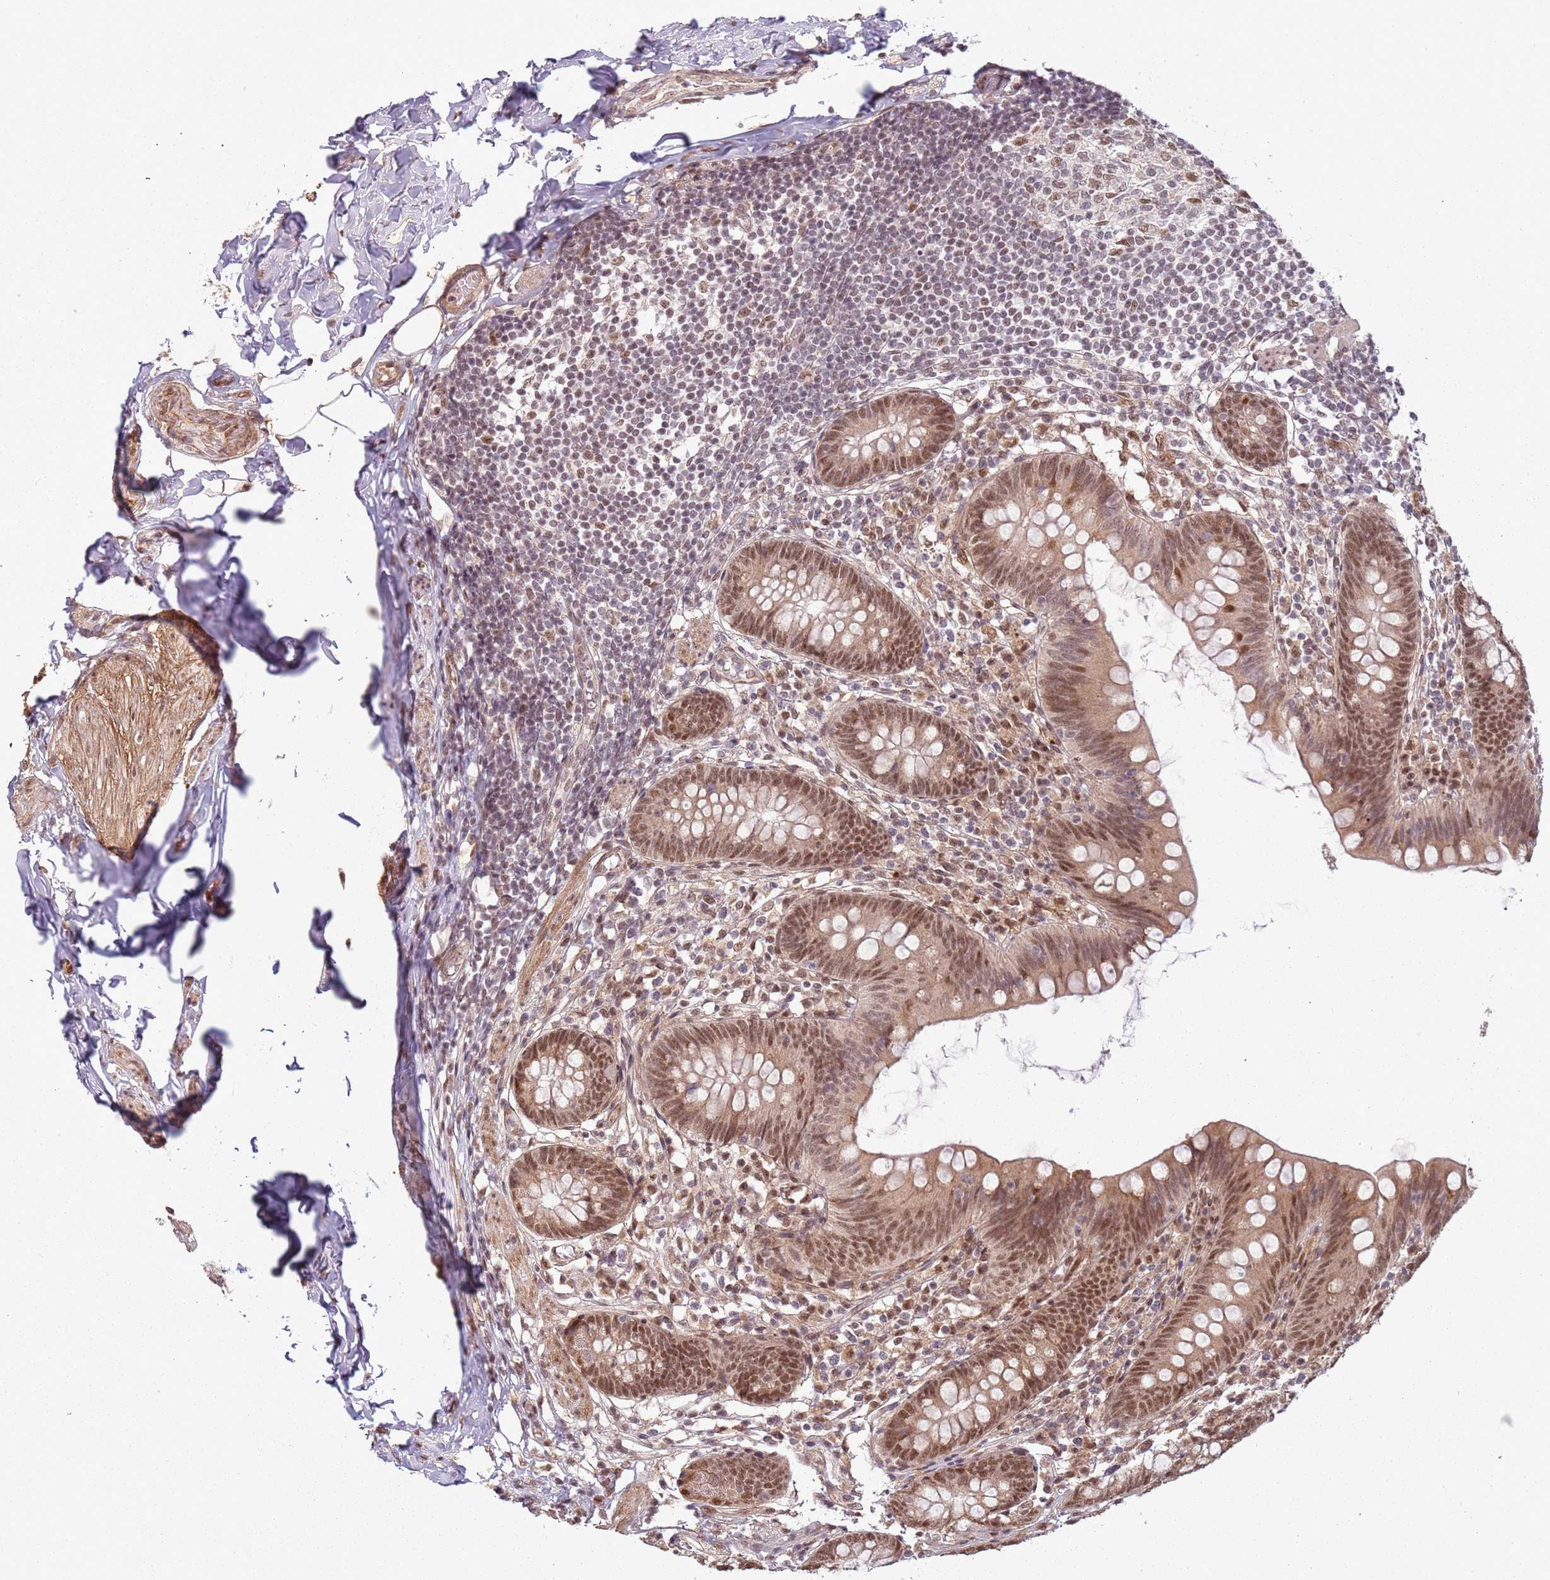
{"staining": {"intensity": "moderate", "quantity": ">75%", "location": "nuclear"}, "tissue": "appendix", "cell_type": "Glandular cells", "image_type": "normal", "snomed": [{"axis": "morphology", "description": "Normal tissue, NOS"}, {"axis": "topography", "description": "Appendix"}], "caption": "This histopathology image displays IHC staining of benign appendix, with medium moderate nuclear expression in approximately >75% of glandular cells.", "gene": "POLR3H", "patient": {"sex": "female", "age": 62}}